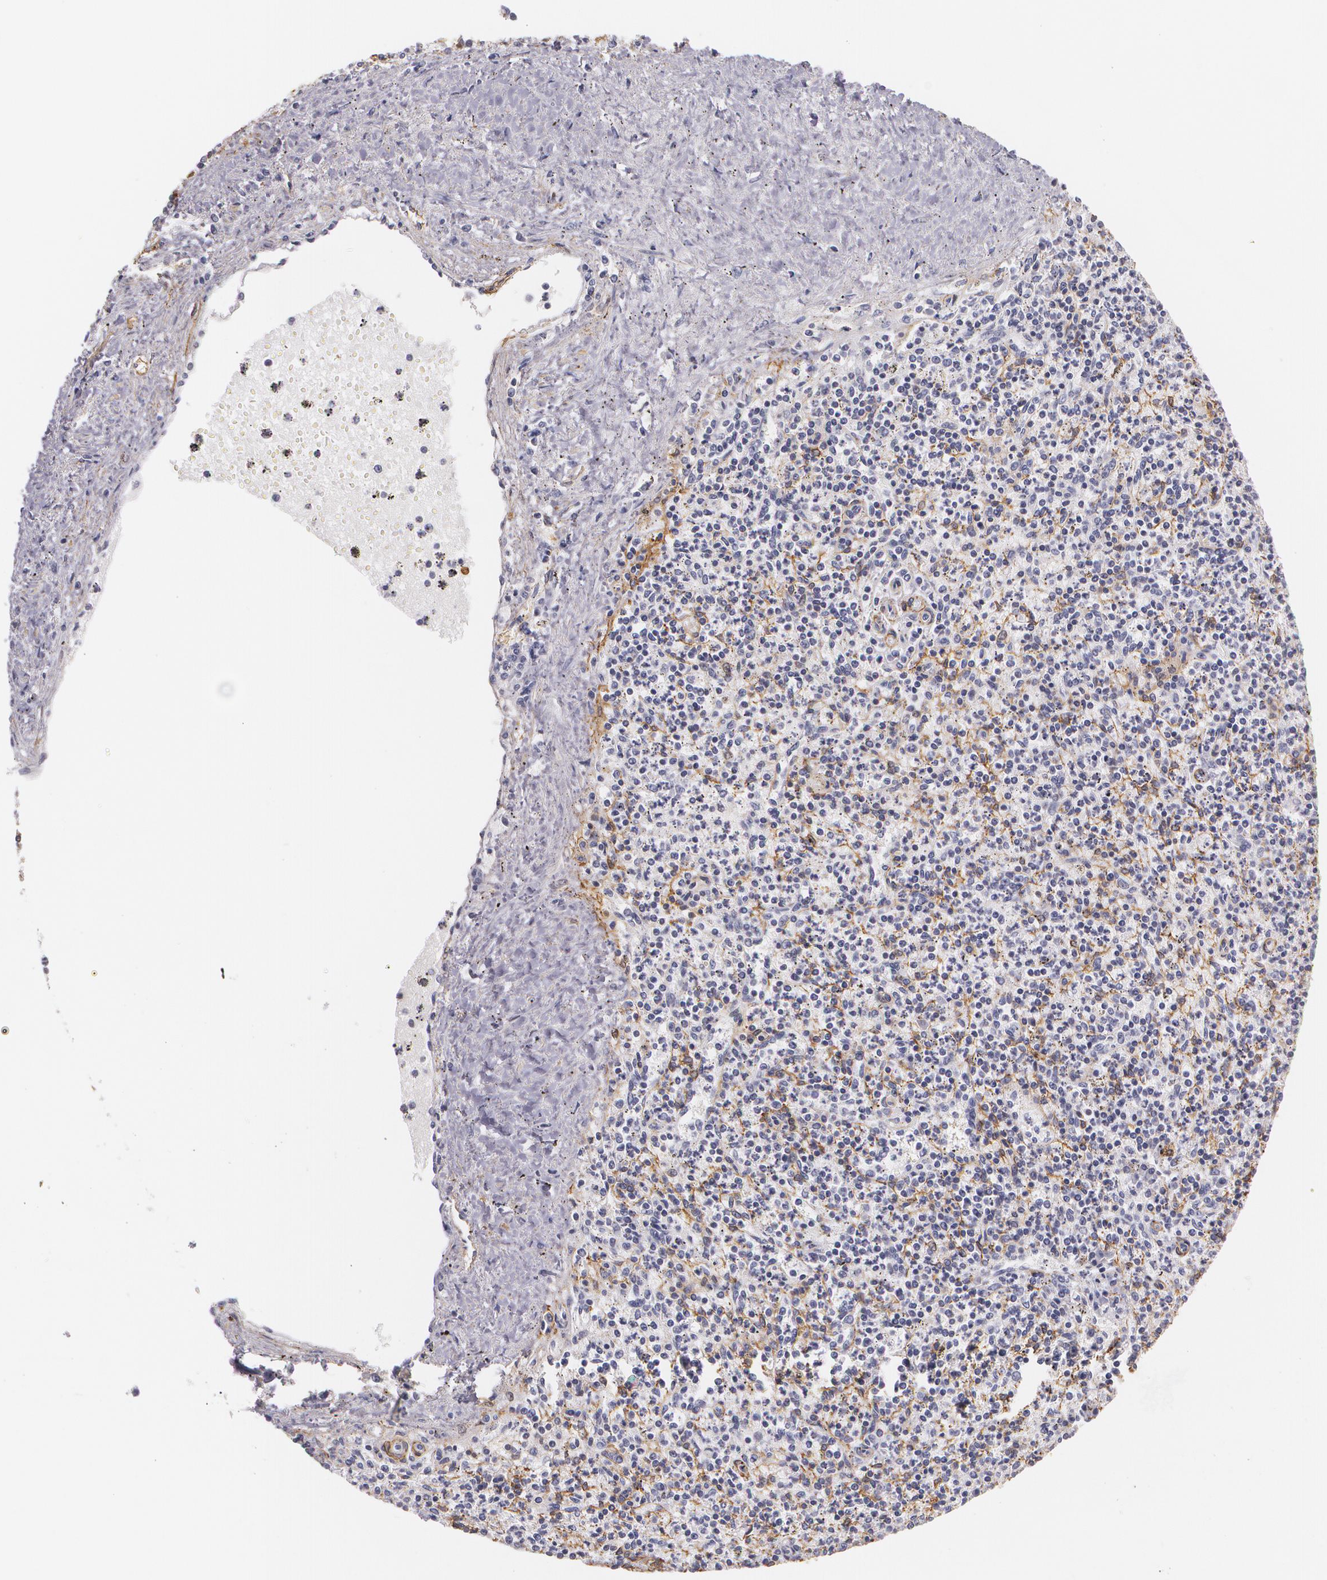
{"staining": {"intensity": "negative", "quantity": "none", "location": "none"}, "tissue": "spleen", "cell_type": "Cells in red pulp", "image_type": "normal", "snomed": [{"axis": "morphology", "description": "Normal tissue, NOS"}, {"axis": "topography", "description": "Spleen"}], "caption": "Cells in red pulp are negative for protein expression in normal human spleen.", "gene": "VAMP1", "patient": {"sex": "male", "age": 72}}